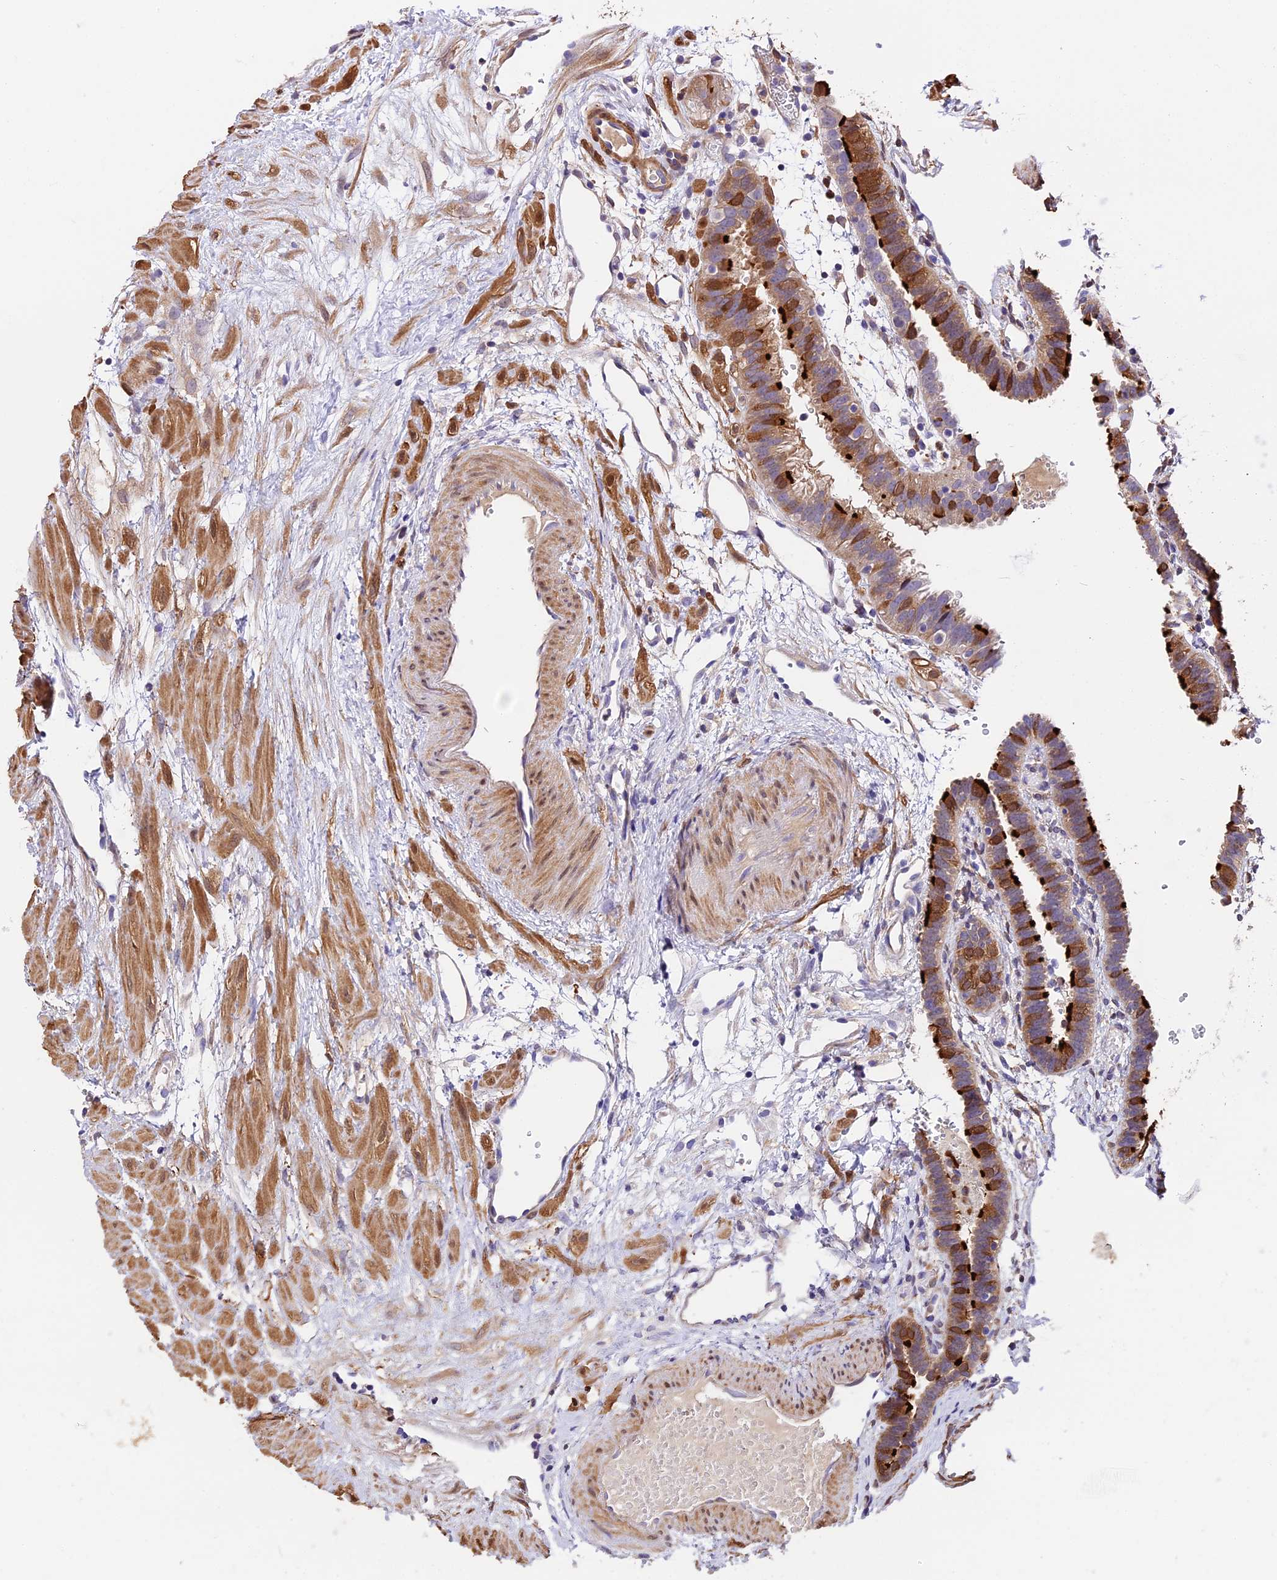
{"staining": {"intensity": "strong", "quantity": "25%-75%", "location": "cytoplasmic/membranous,nuclear"}, "tissue": "fallopian tube", "cell_type": "Glandular cells", "image_type": "normal", "snomed": [{"axis": "morphology", "description": "Normal tissue, NOS"}, {"axis": "topography", "description": "Fallopian tube"}], "caption": "Fallopian tube was stained to show a protein in brown. There is high levels of strong cytoplasmic/membranous,nuclear expression in approximately 25%-75% of glandular cells.", "gene": "MAP3K7CL", "patient": {"sex": "female", "age": 37}}